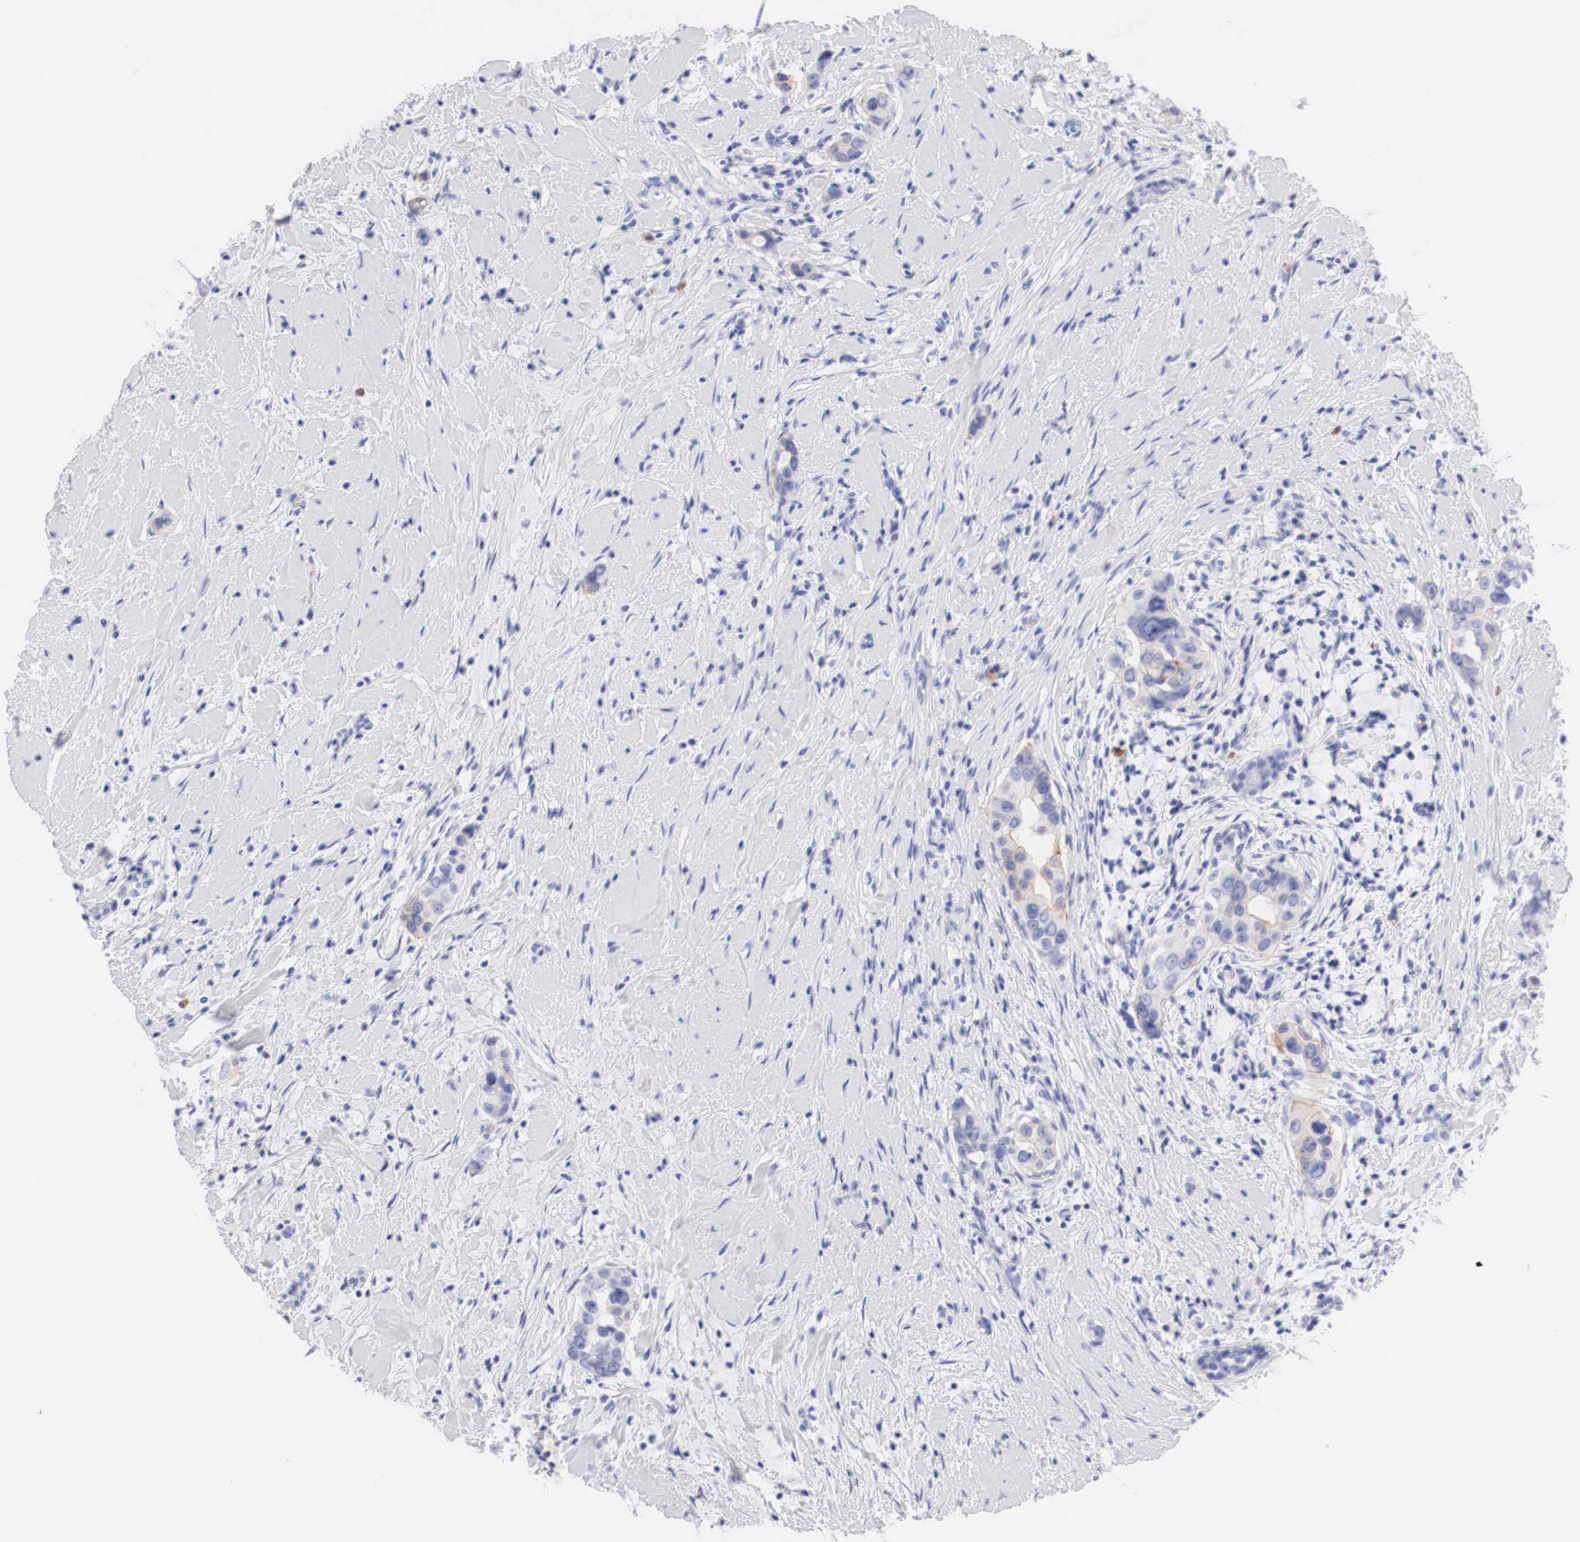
{"staining": {"intensity": "weak", "quantity": "25%-75%", "location": "cytoplasmic/membranous"}, "tissue": "breast cancer", "cell_type": "Tumor cells", "image_type": "cancer", "snomed": [{"axis": "morphology", "description": "Duct carcinoma"}, {"axis": "topography", "description": "Breast"}], "caption": "A micrograph showing weak cytoplasmic/membranous expression in approximately 25%-75% of tumor cells in breast cancer, as visualized by brown immunohistochemical staining.", "gene": "ERBB2", "patient": {"sex": "female", "age": 55}}